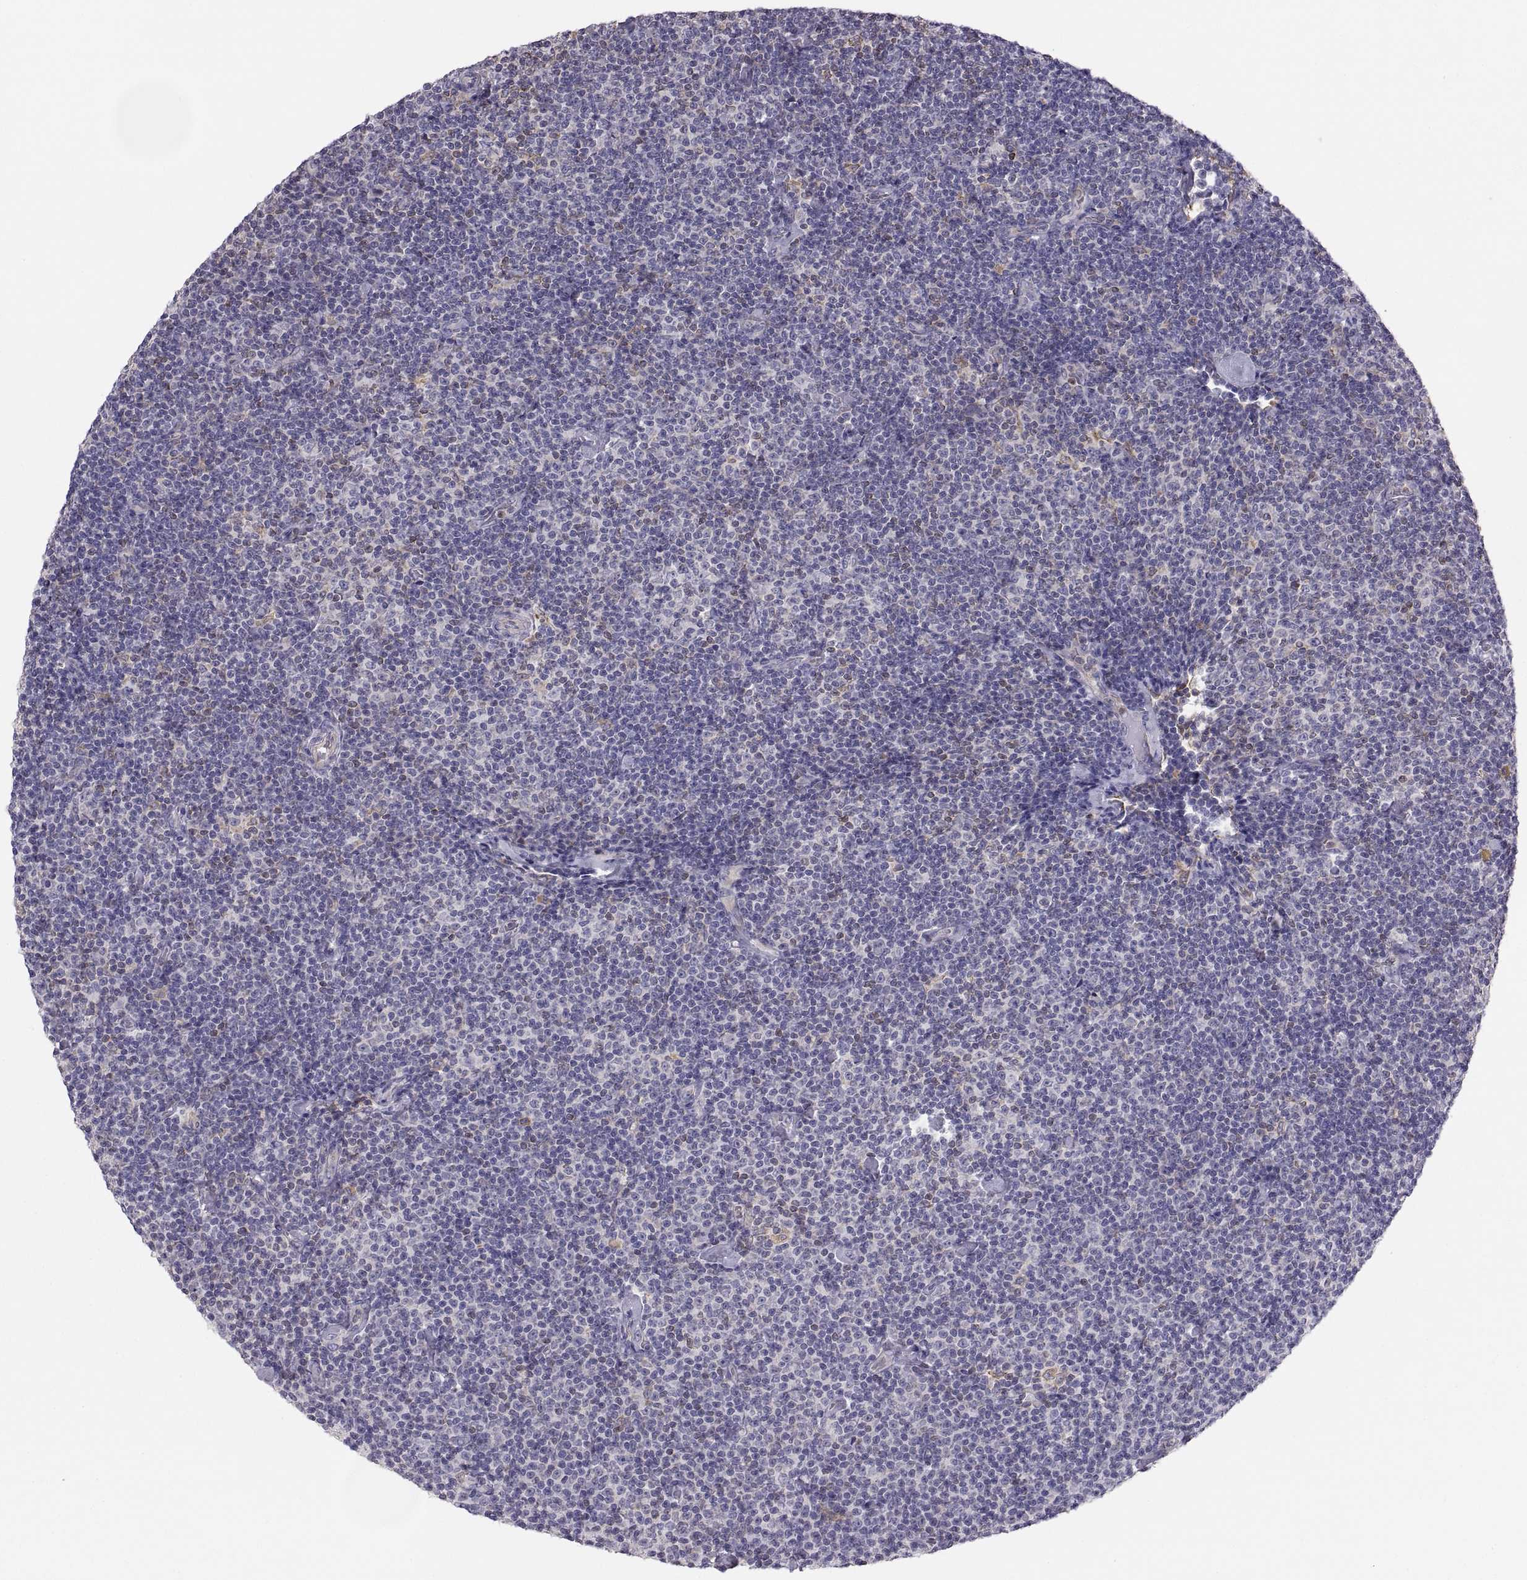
{"staining": {"intensity": "negative", "quantity": "none", "location": "none"}, "tissue": "lymphoma", "cell_type": "Tumor cells", "image_type": "cancer", "snomed": [{"axis": "morphology", "description": "Malignant lymphoma, non-Hodgkin's type, Low grade"}, {"axis": "topography", "description": "Lymph node"}], "caption": "The micrograph exhibits no staining of tumor cells in lymphoma.", "gene": "ERO1A", "patient": {"sex": "male", "age": 81}}